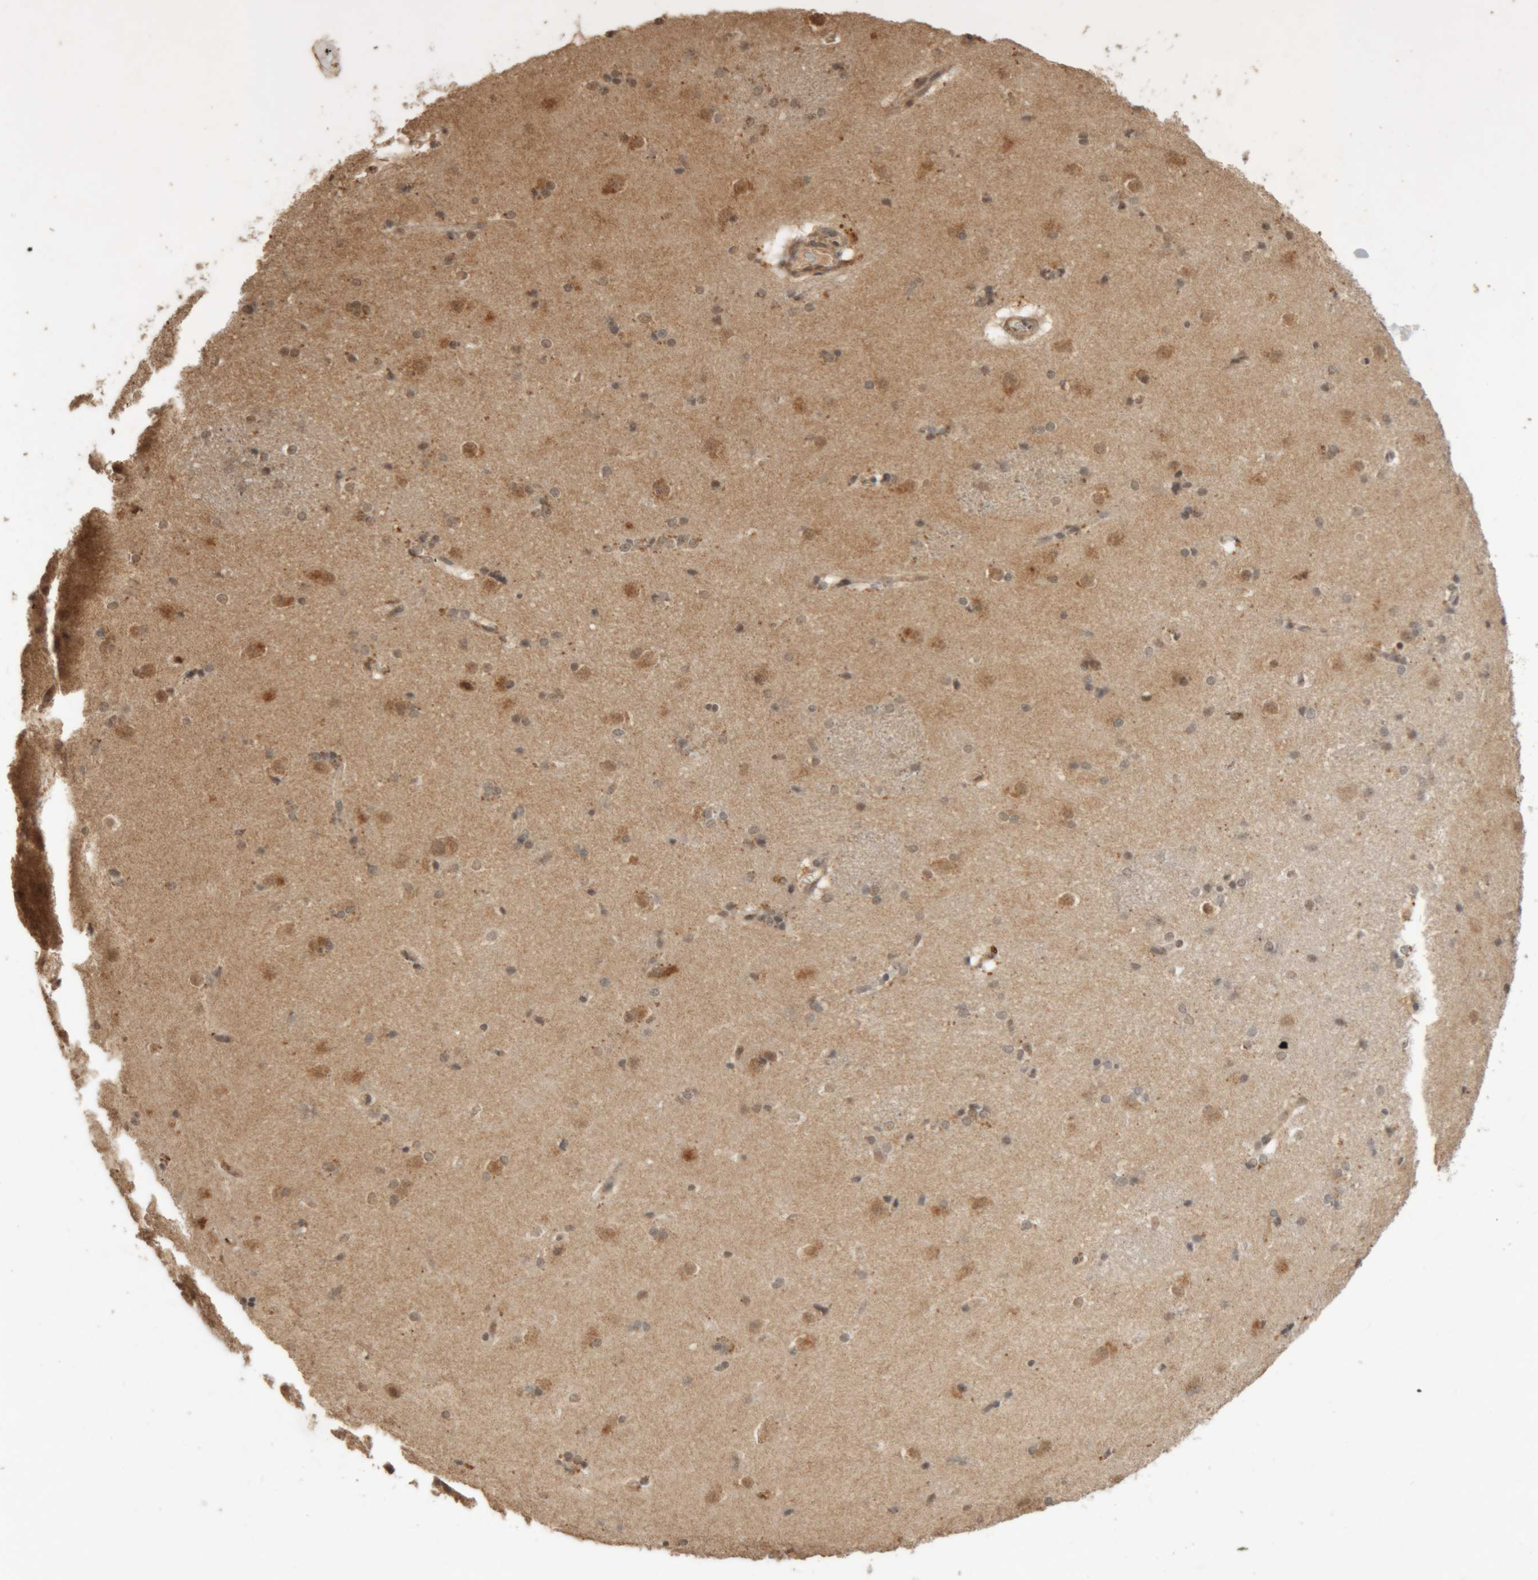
{"staining": {"intensity": "moderate", "quantity": "25%-75%", "location": "cytoplasmic/membranous,nuclear"}, "tissue": "caudate", "cell_type": "Glial cells", "image_type": "normal", "snomed": [{"axis": "morphology", "description": "Normal tissue, NOS"}, {"axis": "topography", "description": "Lateral ventricle wall"}], "caption": "Brown immunohistochemical staining in normal human caudate shows moderate cytoplasmic/membranous,nuclear expression in approximately 25%-75% of glial cells. The staining was performed using DAB to visualize the protein expression in brown, while the nuclei were stained in blue with hematoxylin (Magnification: 20x).", "gene": "KEAP1", "patient": {"sex": "female", "age": 19}}